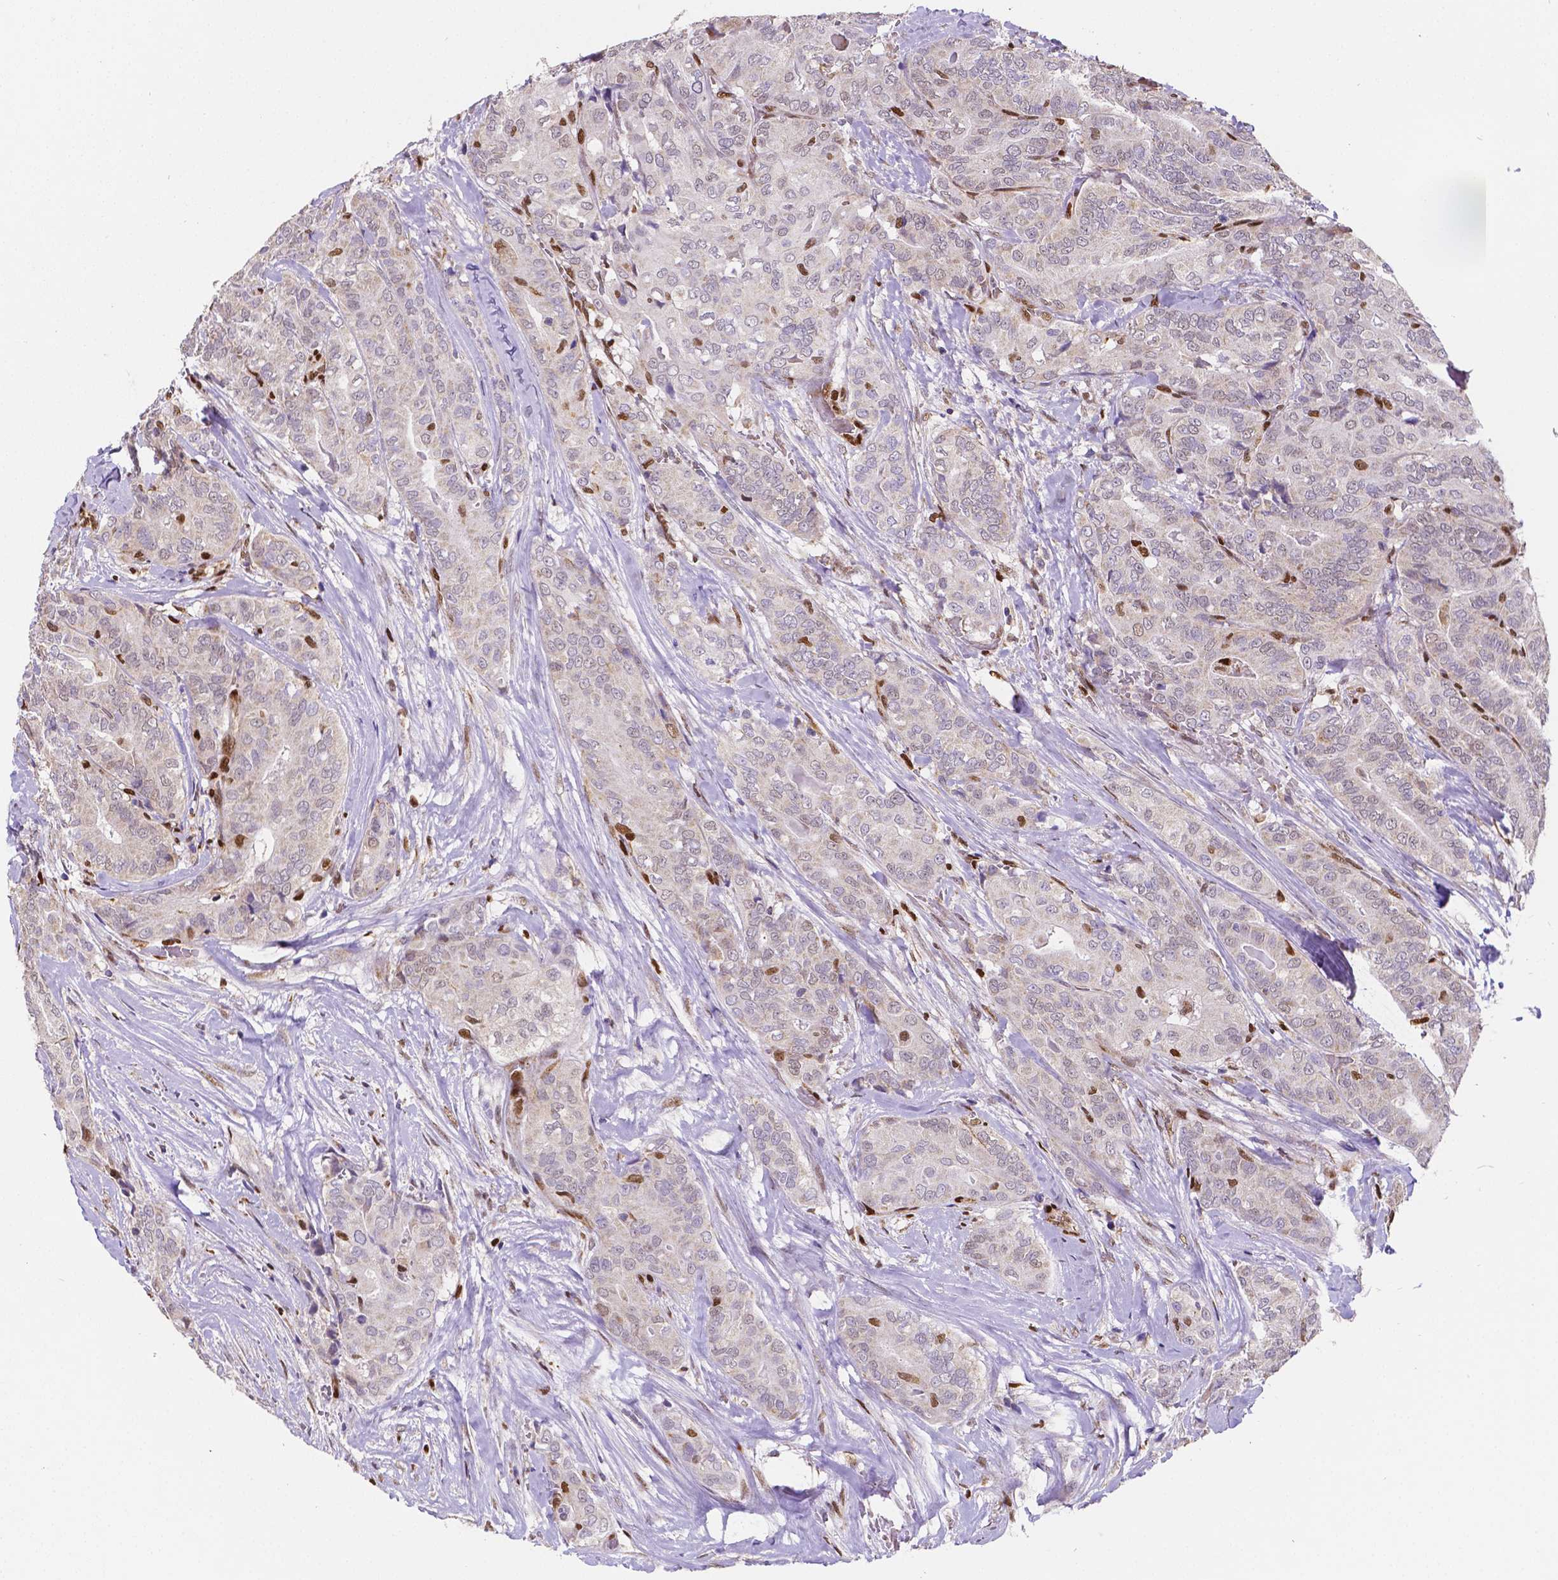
{"staining": {"intensity": "negative", "quantity": "none", "location": "none"}, "tissue": "thyroid cancer", "cell_type": "Tumor cells", "image_type": "cancer", "snomed": [{"axis": "morphology", "description": "Papillary adenocarcinoma, NOS"}, {"axis": "topography", "description": "Thyroid gland"}], "caption": "DAB (3,3'-diaminobenzidine) immunohistochemical staining of thyroid papillary adenocarcinoma demonstrates no significant staining in tumor cells.", "gene": "MEF2C", "patient": {"sex": "male", "age": 61}}